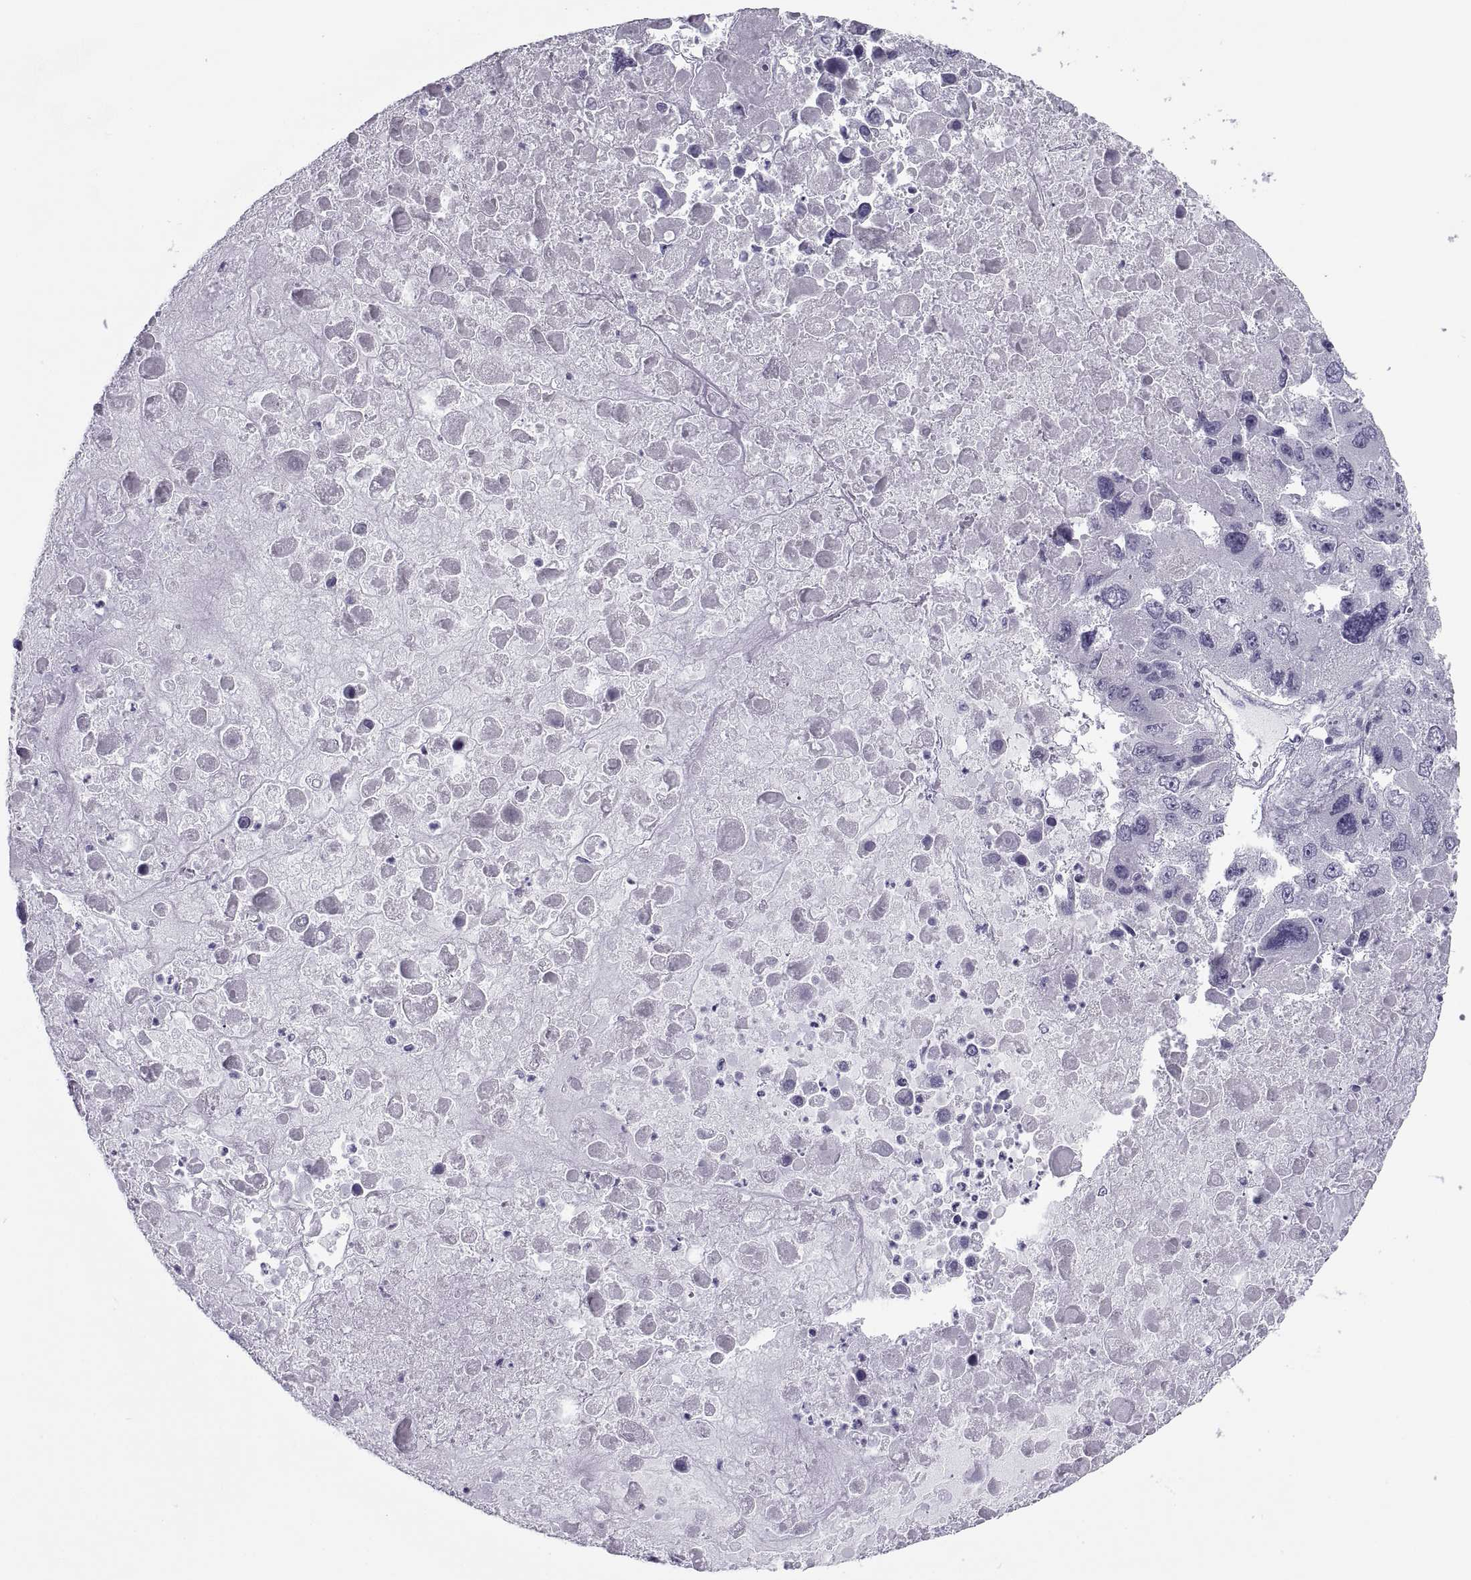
{"staining": {"intensity": "negative", "quantity": "none", "location": "none"}, "tissue": "liver cancer", "cell_type": "Tumor cells", "image_type": "cancer", "snomed": [{"axis": "morphology", "description": "Carcinoma, Hepatocellular, NOS"}, {"axis": "topography", "description": "Liver"}], "caption": "Histopathology image shows no protein positivity in tumor cells of liver cancer (hepatocellular carcinoma) tissue.", "gene": "RLBP1", "patient": {"sex": "female", "age": 41}}